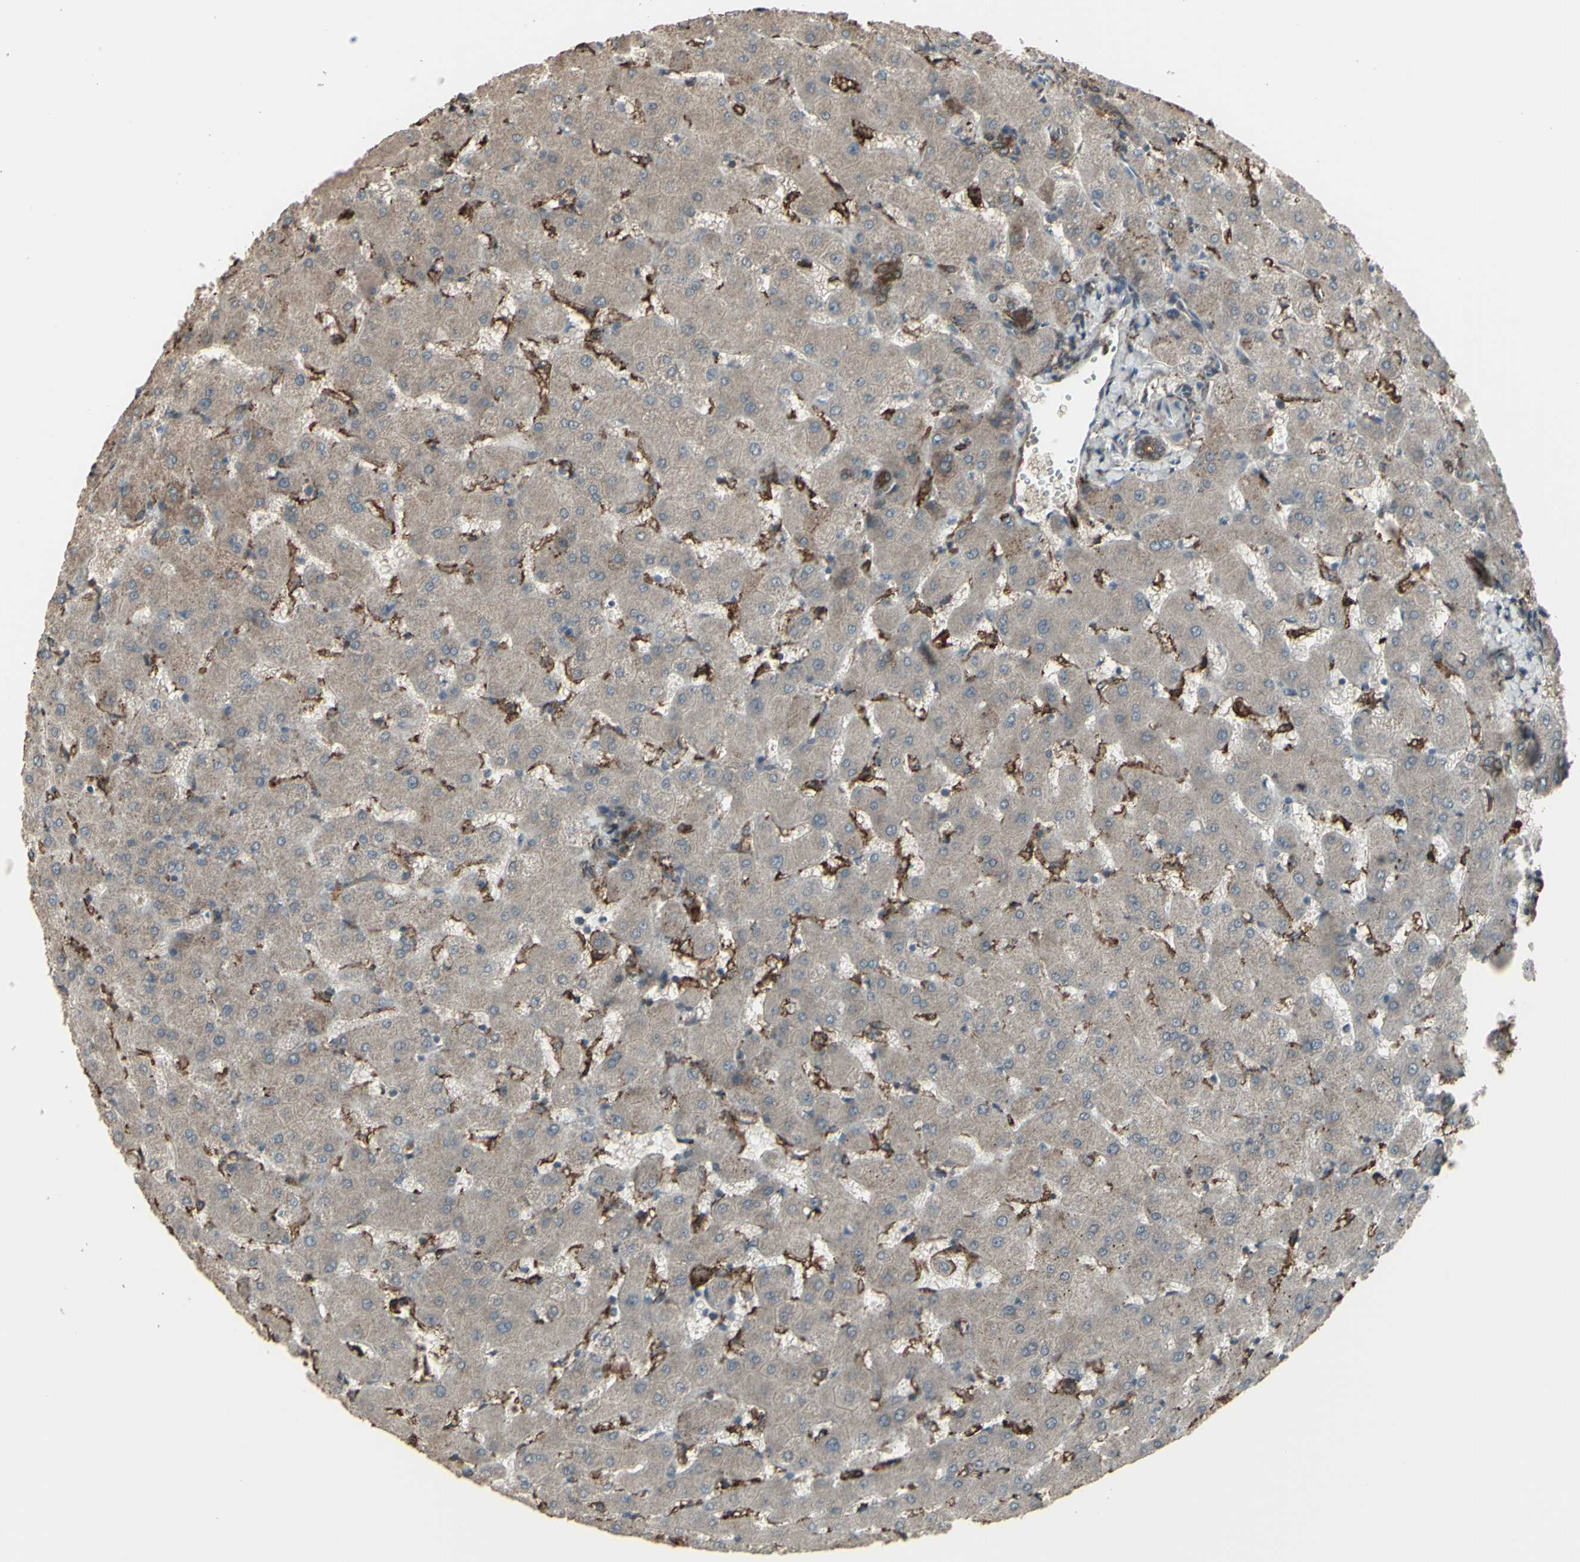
{"staining": {"intensity": "strong", "quantity": ">75%", "location": "cytoplasmic/membranous"}, "tissue": "liver", "cell_type": "Cholangiocytes", "image_type": "normal", "snomed": [{"axis": "morphology", "description": "Normal tissue, NOS"}, {"axis": "topography", "description": "Liver"}], "caption": "Approximately >75% of cholangiocytes in unremarkable liver demonstrate strong cytoplasmic/membranous protein expression as visualized by brown immunohistochemical staining.", "gene": "SMO", "patient": {"sex": "female", "age": 63}}